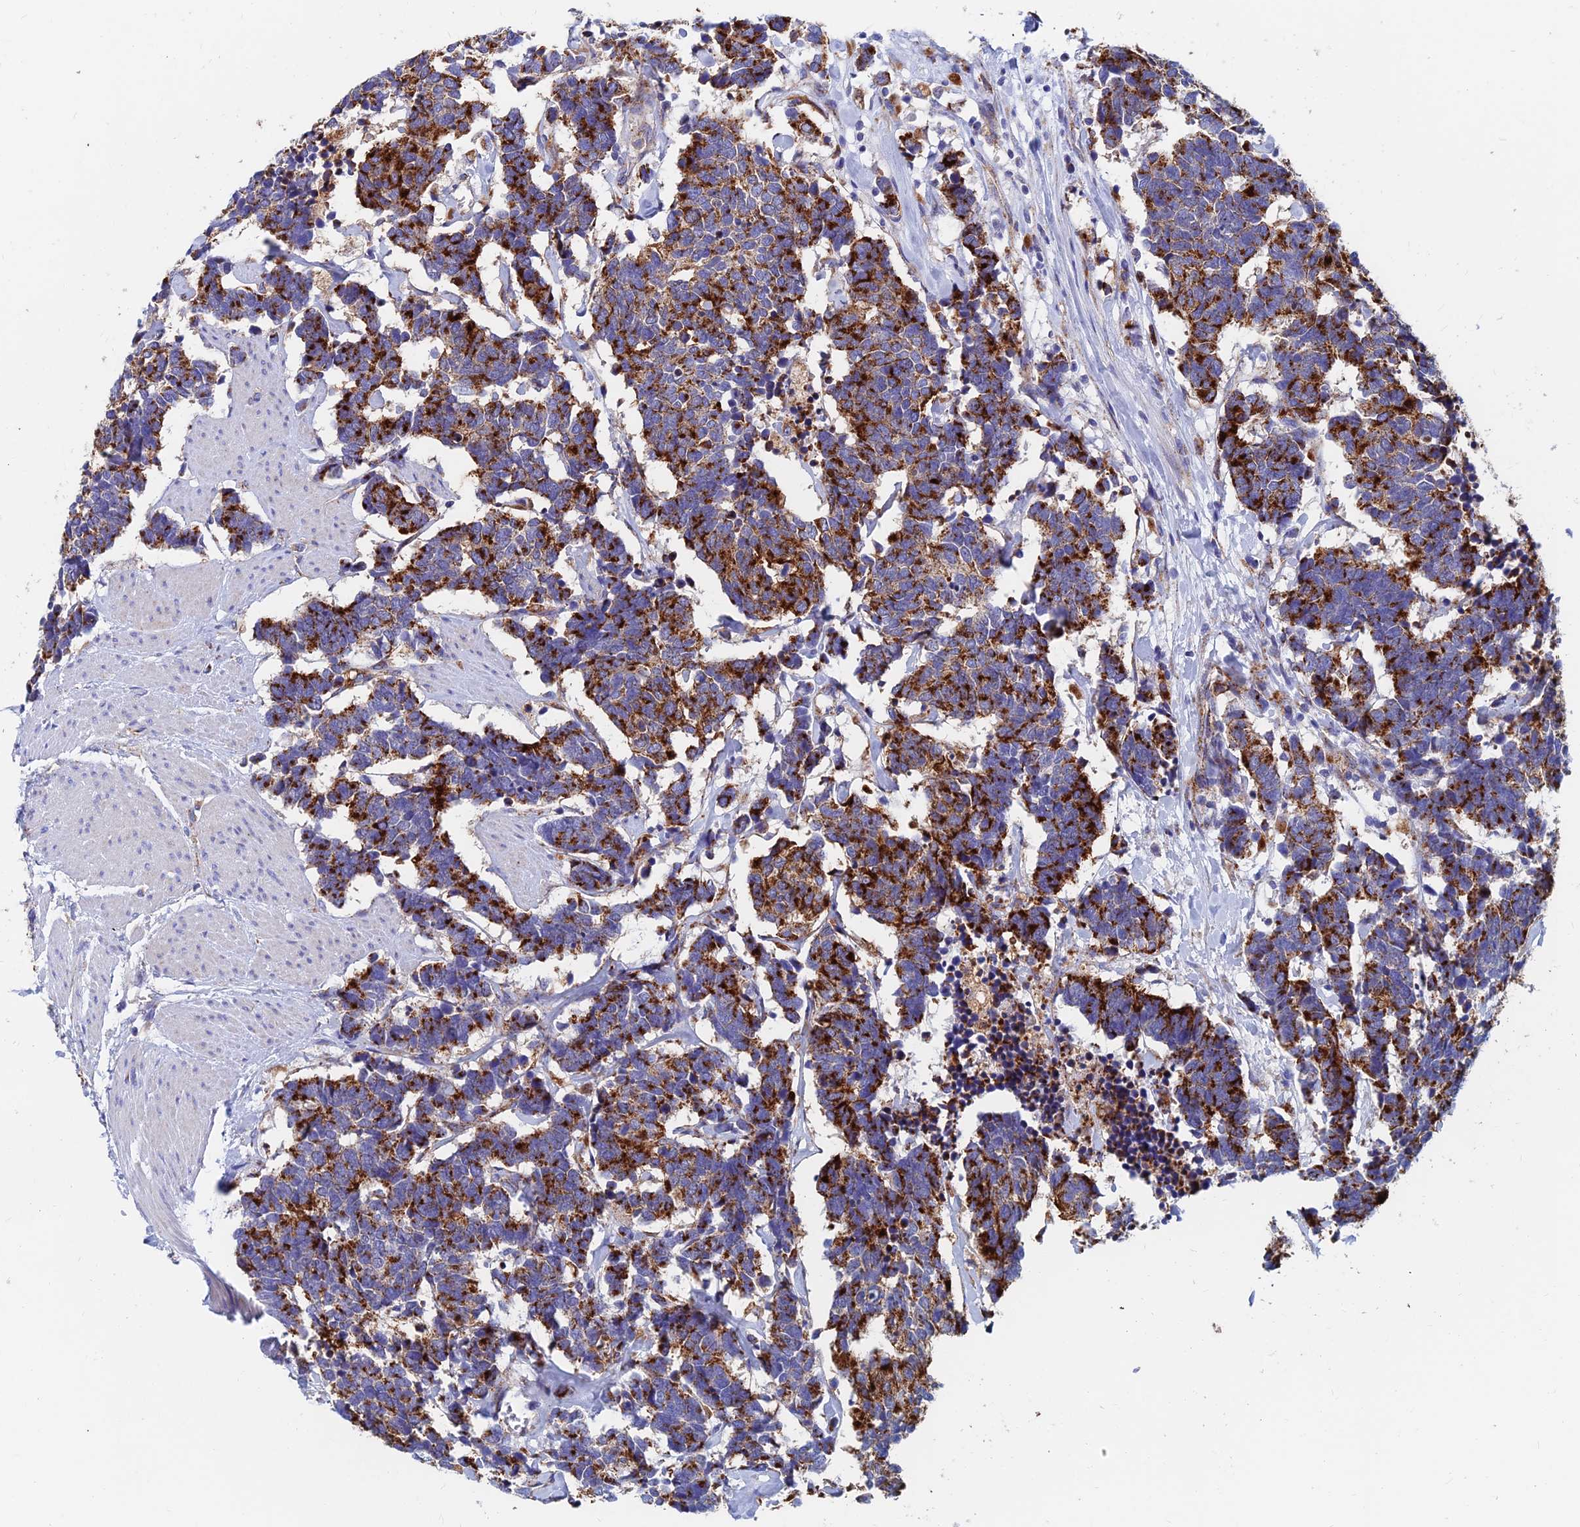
{"staining": {"intensity": "strong", "quantity": ">75%", "location": "cytoplasmic/membranous"}, "tissue": "carcinoid", "cell_type": "Tumor cells", "image_type": "cancer", "snomed": [{"axis": "morphology", "description": "Carcinoma, NOS"}, {"axis": "morphology", "description": "Carcinoid, malignant, NOS"}, {"axis": "topography", "description": "Urinary bladder"}], "caption": "Immunohistochemical staining of carcinoid demonstrates high levels of strong cytoplasmic/membranous staining in about >75% of tumor cells.", "gene": "SPNS1", "patient": {"sex": "male", "age": 57}}